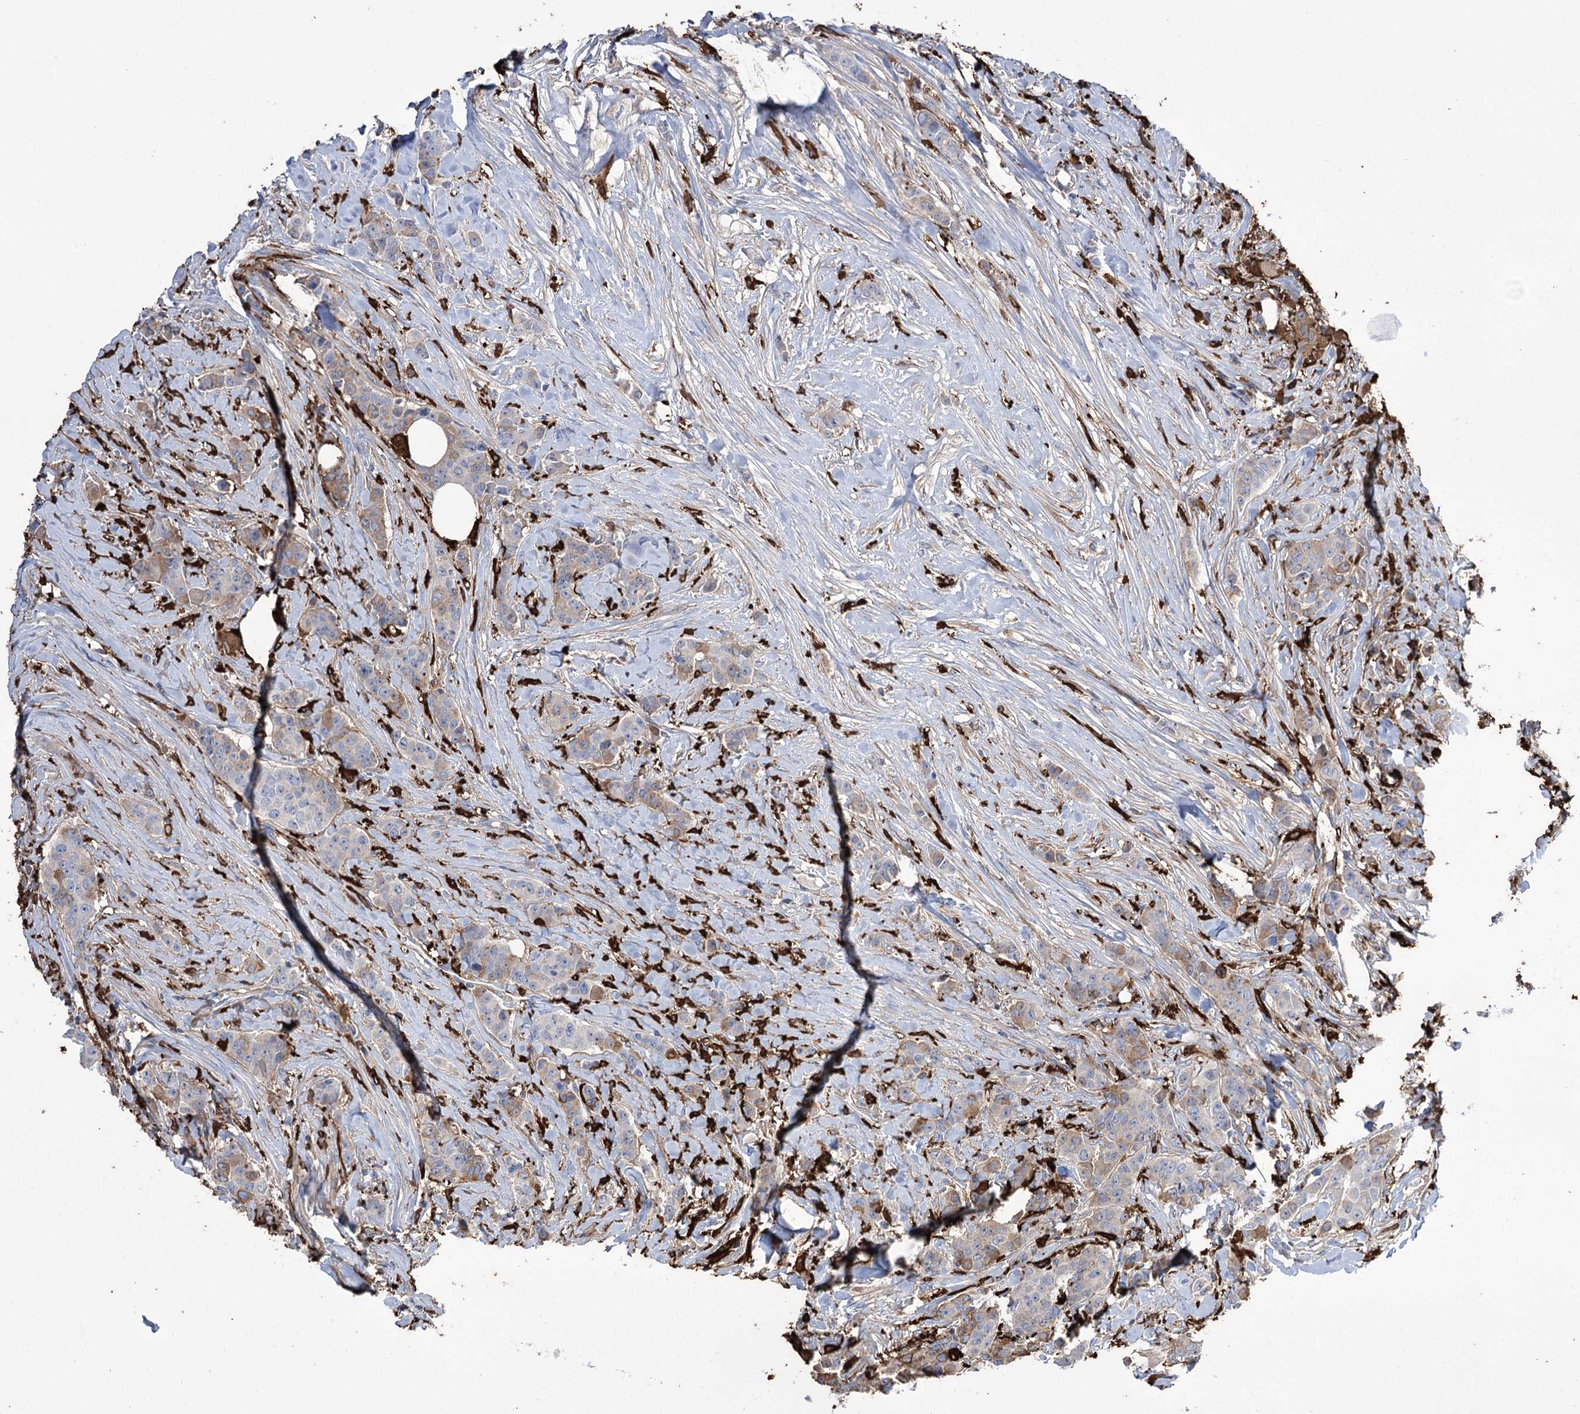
{"staining": {"intensity": "weak", "quantity": "25%-75%", "location": "cytoplasmic/membranous"}, "tissue": "breast cancer", "cell_type": "Tumor cells", "image_type": "cancer", "snomed": [{"axis": "morphology", "description": "Duct carcinoma"}, {"axis": "topography", "description": "Breast"}], "caption": "Breast cancer (invasive ductal carcinoma) stained for a protein (brown) shows weak cytoplasmic/membranous positive positivity in about 25%-75% of tumor cells.", "gene": "ZNF622", "patient": {"sex": "female", "age": 40}}